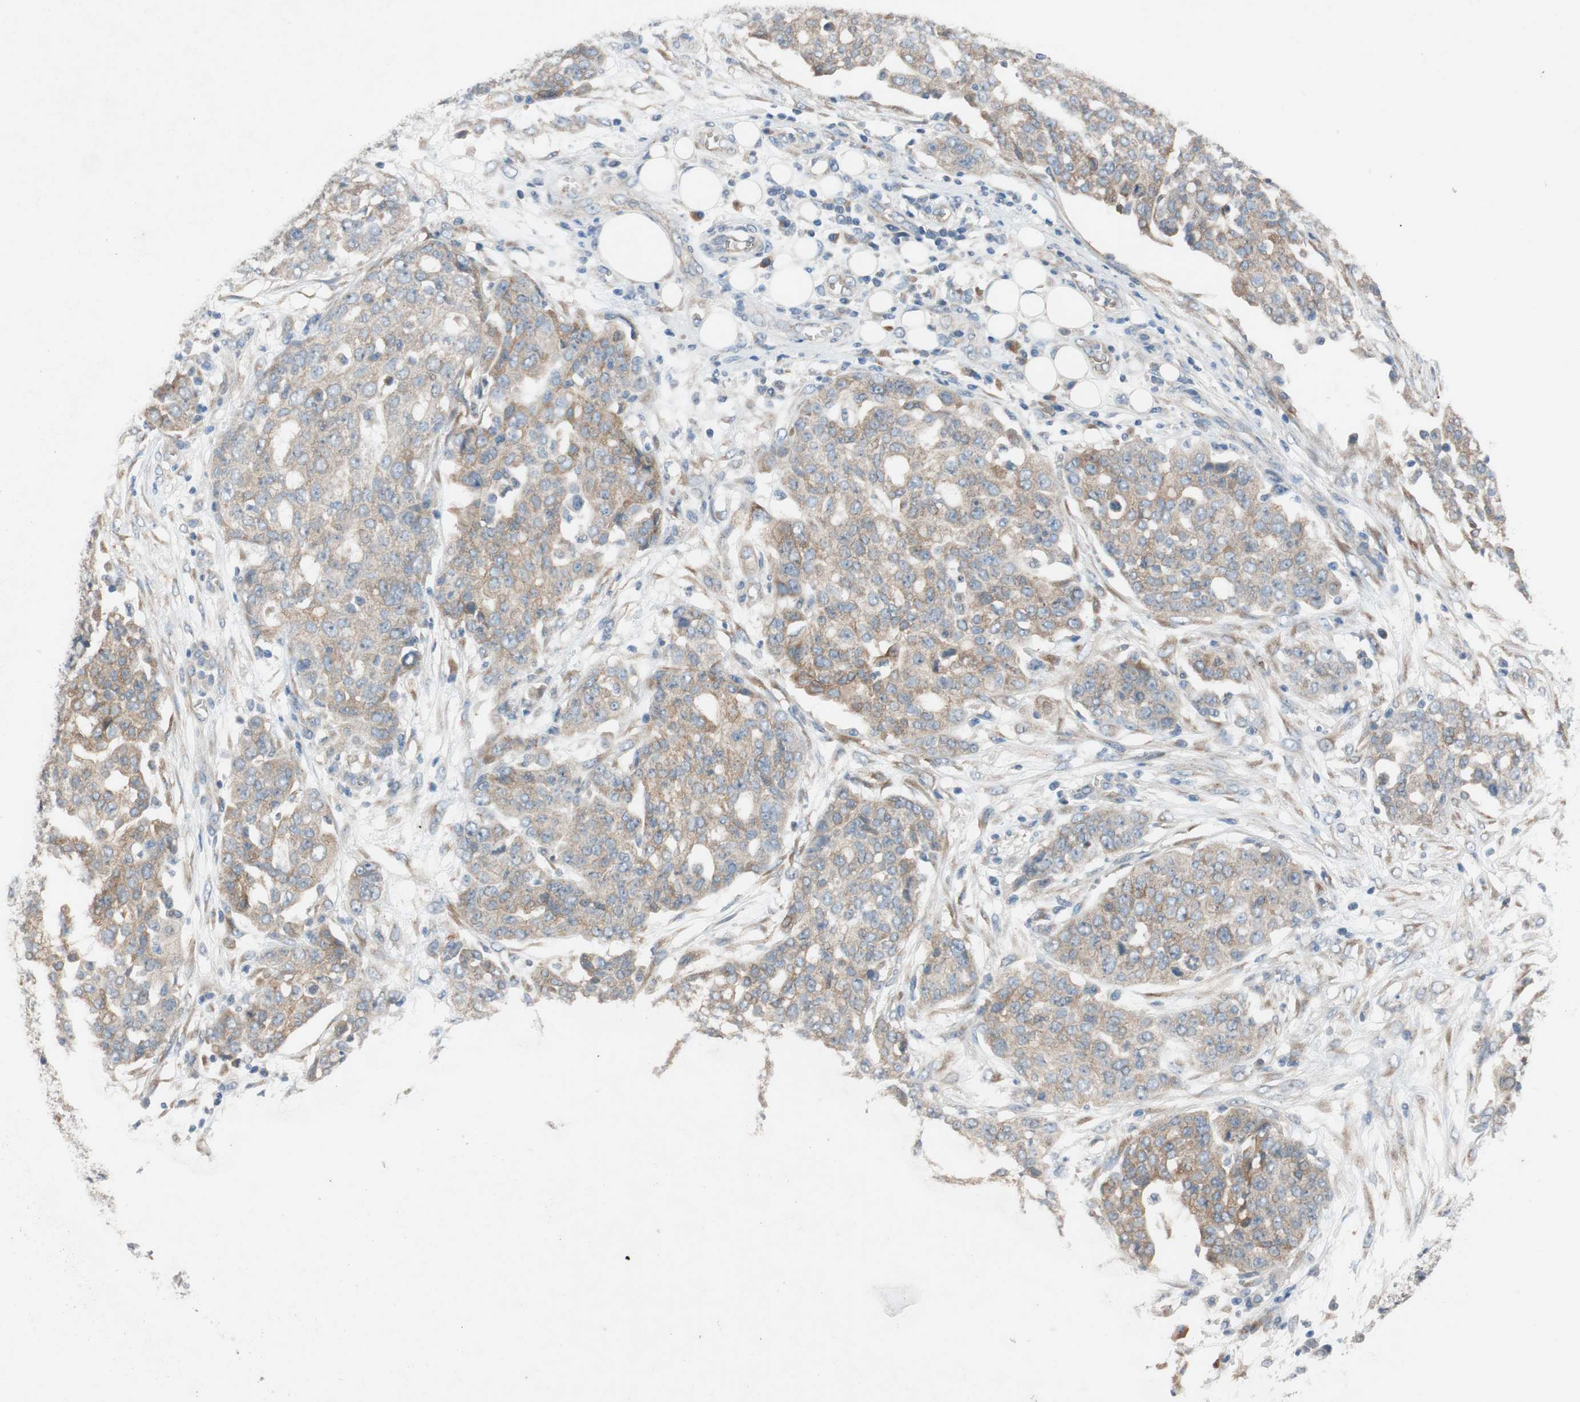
{"staining": {"intensity": "weak", "quantity": ">75%", "location": "cytoplasmic/membranous"}, "tissue": "ovarian cancer", "cell_type": "Tumor cells", "image_type": "cancer", "snomed": [{"axis": "morphology", "description": "Cystadenocarcinoma, serous, NOS"}, {"axis": "topography", "description": "Soft tissue"}, {"axis": "topography", "description": "Ovary"}], "caption": "Protein expression analysis of human serous cystadenocarcinoma (ovarian) reveals weak cytoplasmic/membranous expression in about >75% of tumor cells.", "gene": "ADD2", "patient": {"sex": "female", "age": 57}}